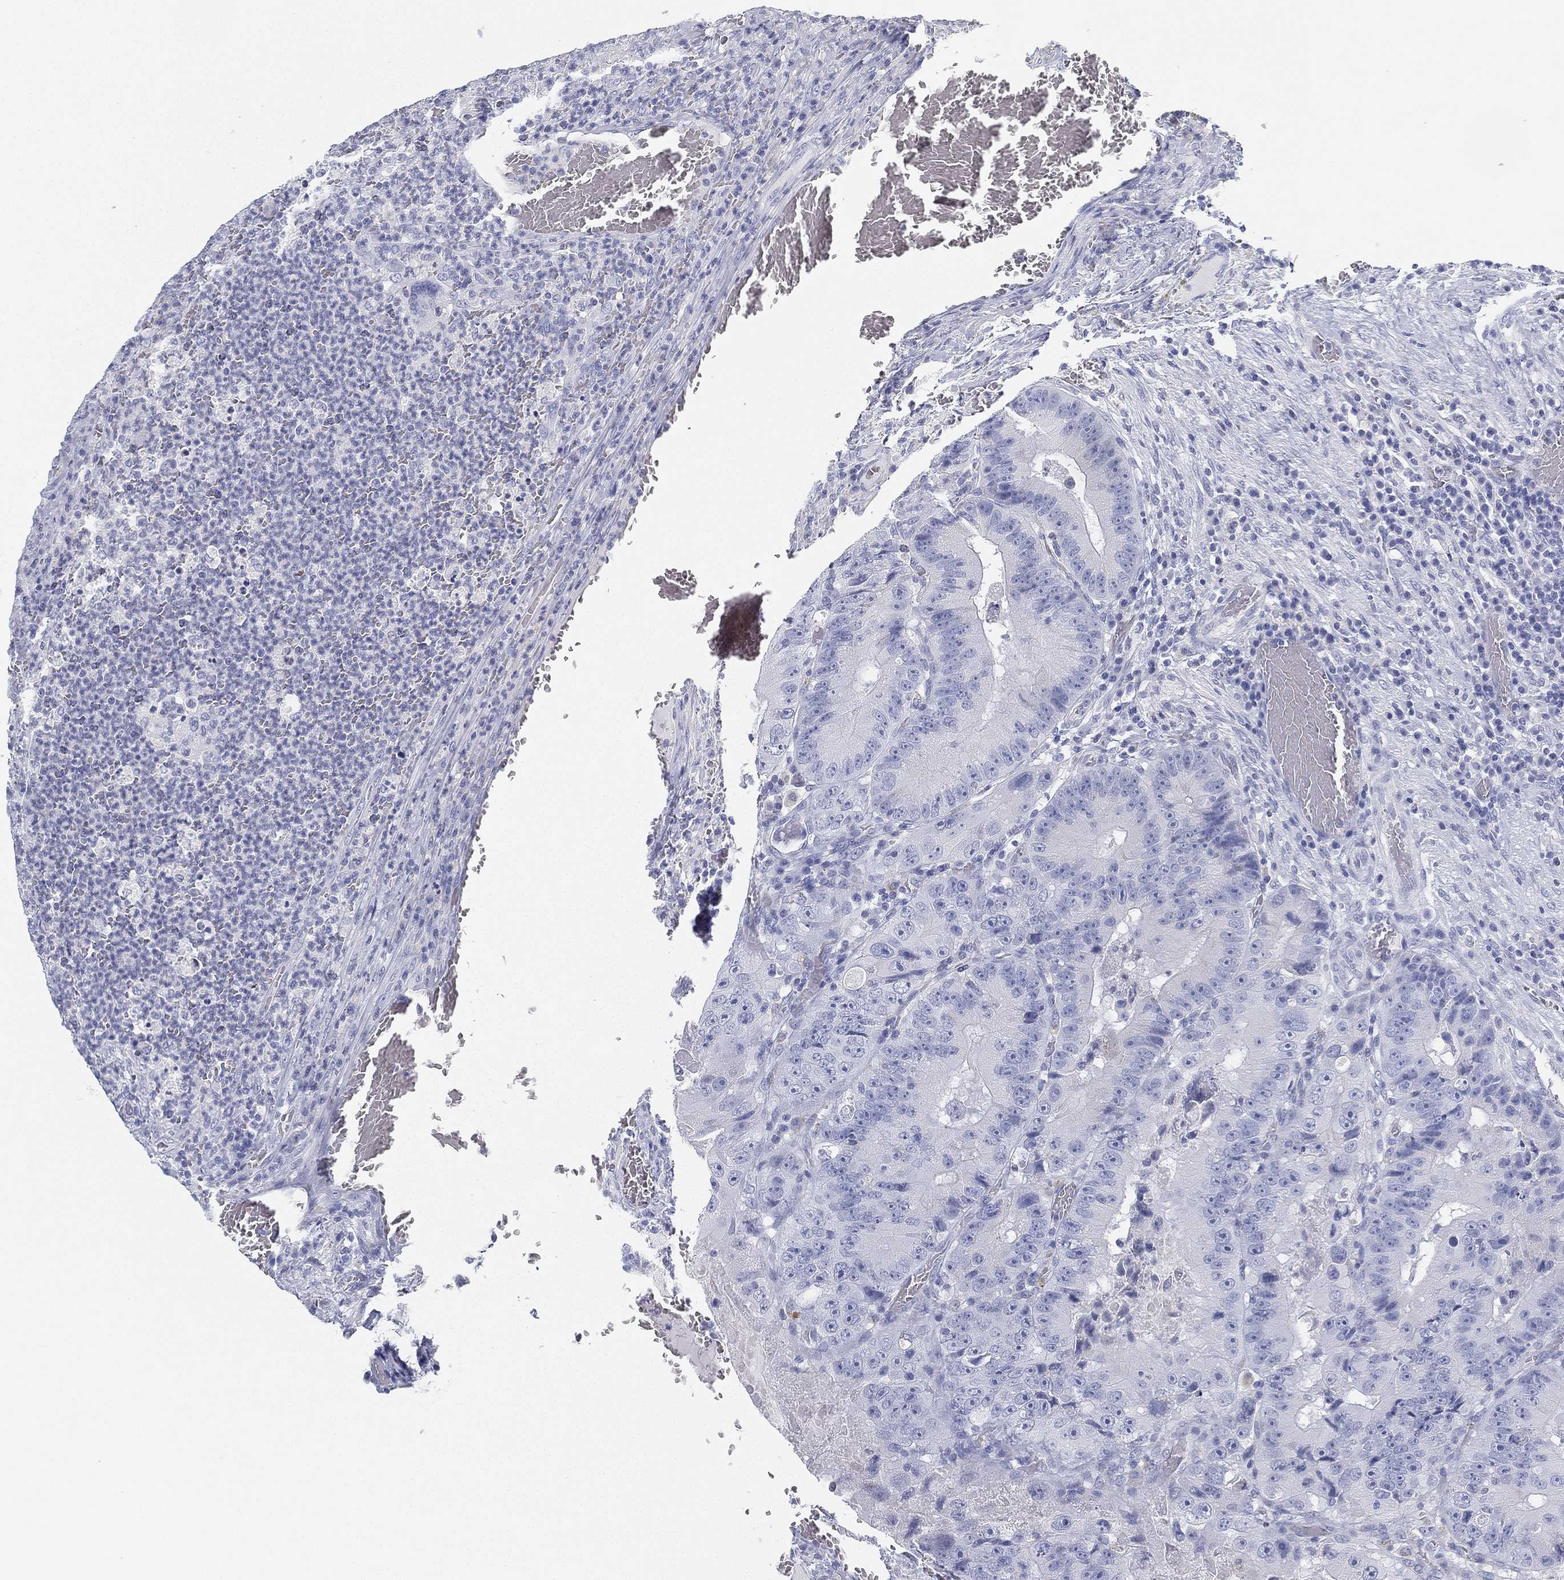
{"staining": {"intensity": "negative", "quantity": "none", "location": "none"}, "tissue": "colorectal cancer", "cell_type": "Tumor cells", "image_type": "cancer", "snomed": [{"axis": "morphology", "description": "Adenocarcinoma, NOS"}, {"axis": "topography", "description": "Colon"}], "caption": "Colorectal cancer was stained to show a protein in brown. There is no significant positivity in tumor cells.", "gene": "GPR61", "patient": {"sex": "female", "age": 86}}